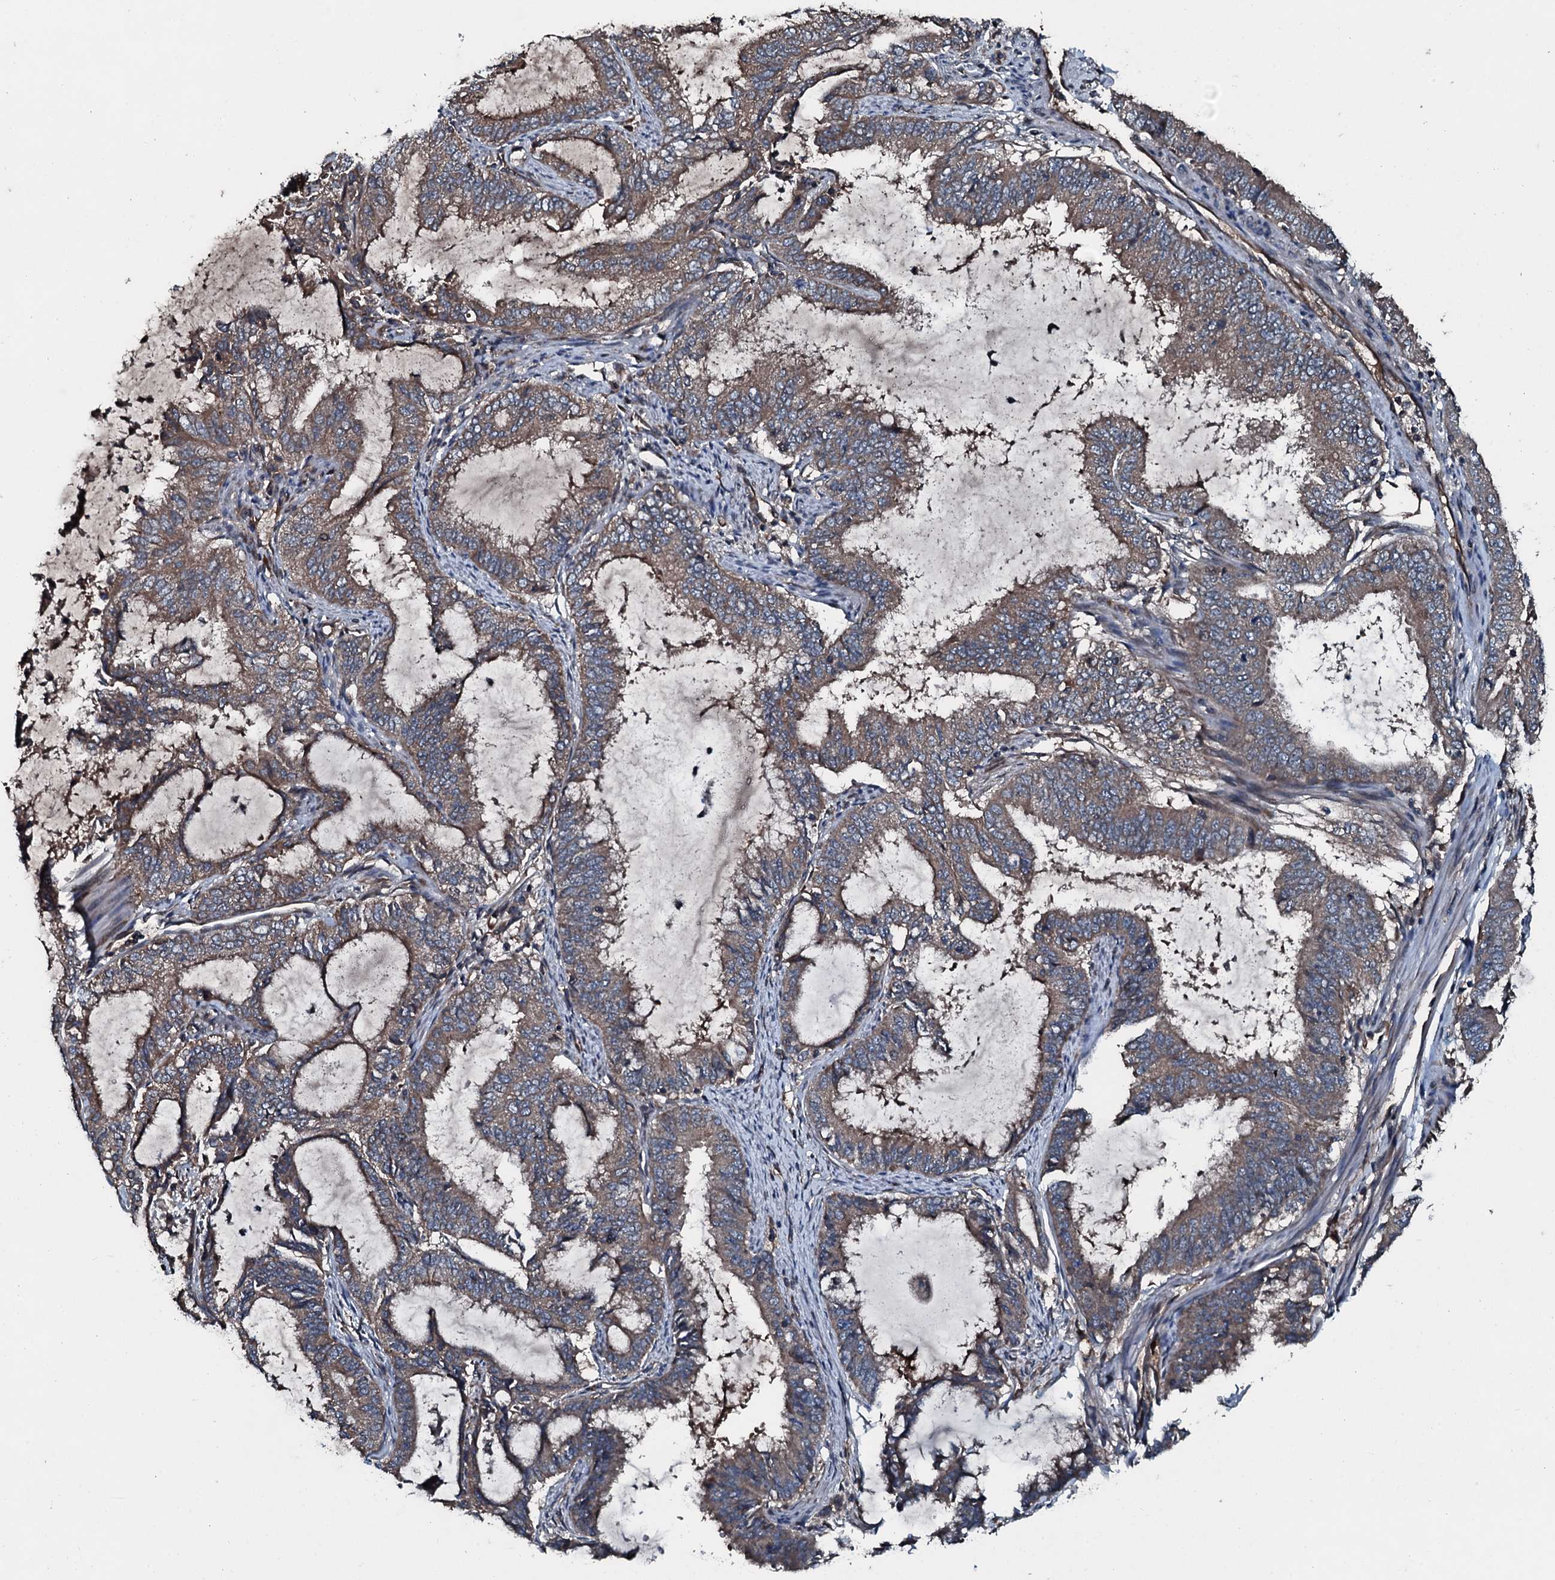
{"staining": {"intensity": "moderate", "quantity": ">75%", "location": "cytoplasmic/membranous"}, "tissue": "endometrial cancer", "cell_type": "Tumor cells", "image_type": "cancer", "snomed": [{"axis": "morphology", "description": "Adenocarcinoma, NOS"}, {"axis": "topography", "description": "Endometrium"}], "caption": "This is a photomicrograph of immunohistochemistry (IHC) staining of adenocarcinoma (endometrial), which shows moderate positivity in the cytoplasmic/membranous of tumor cells.", "gene": "AARS1", "patient": {"sex": "female", "age": 51}}